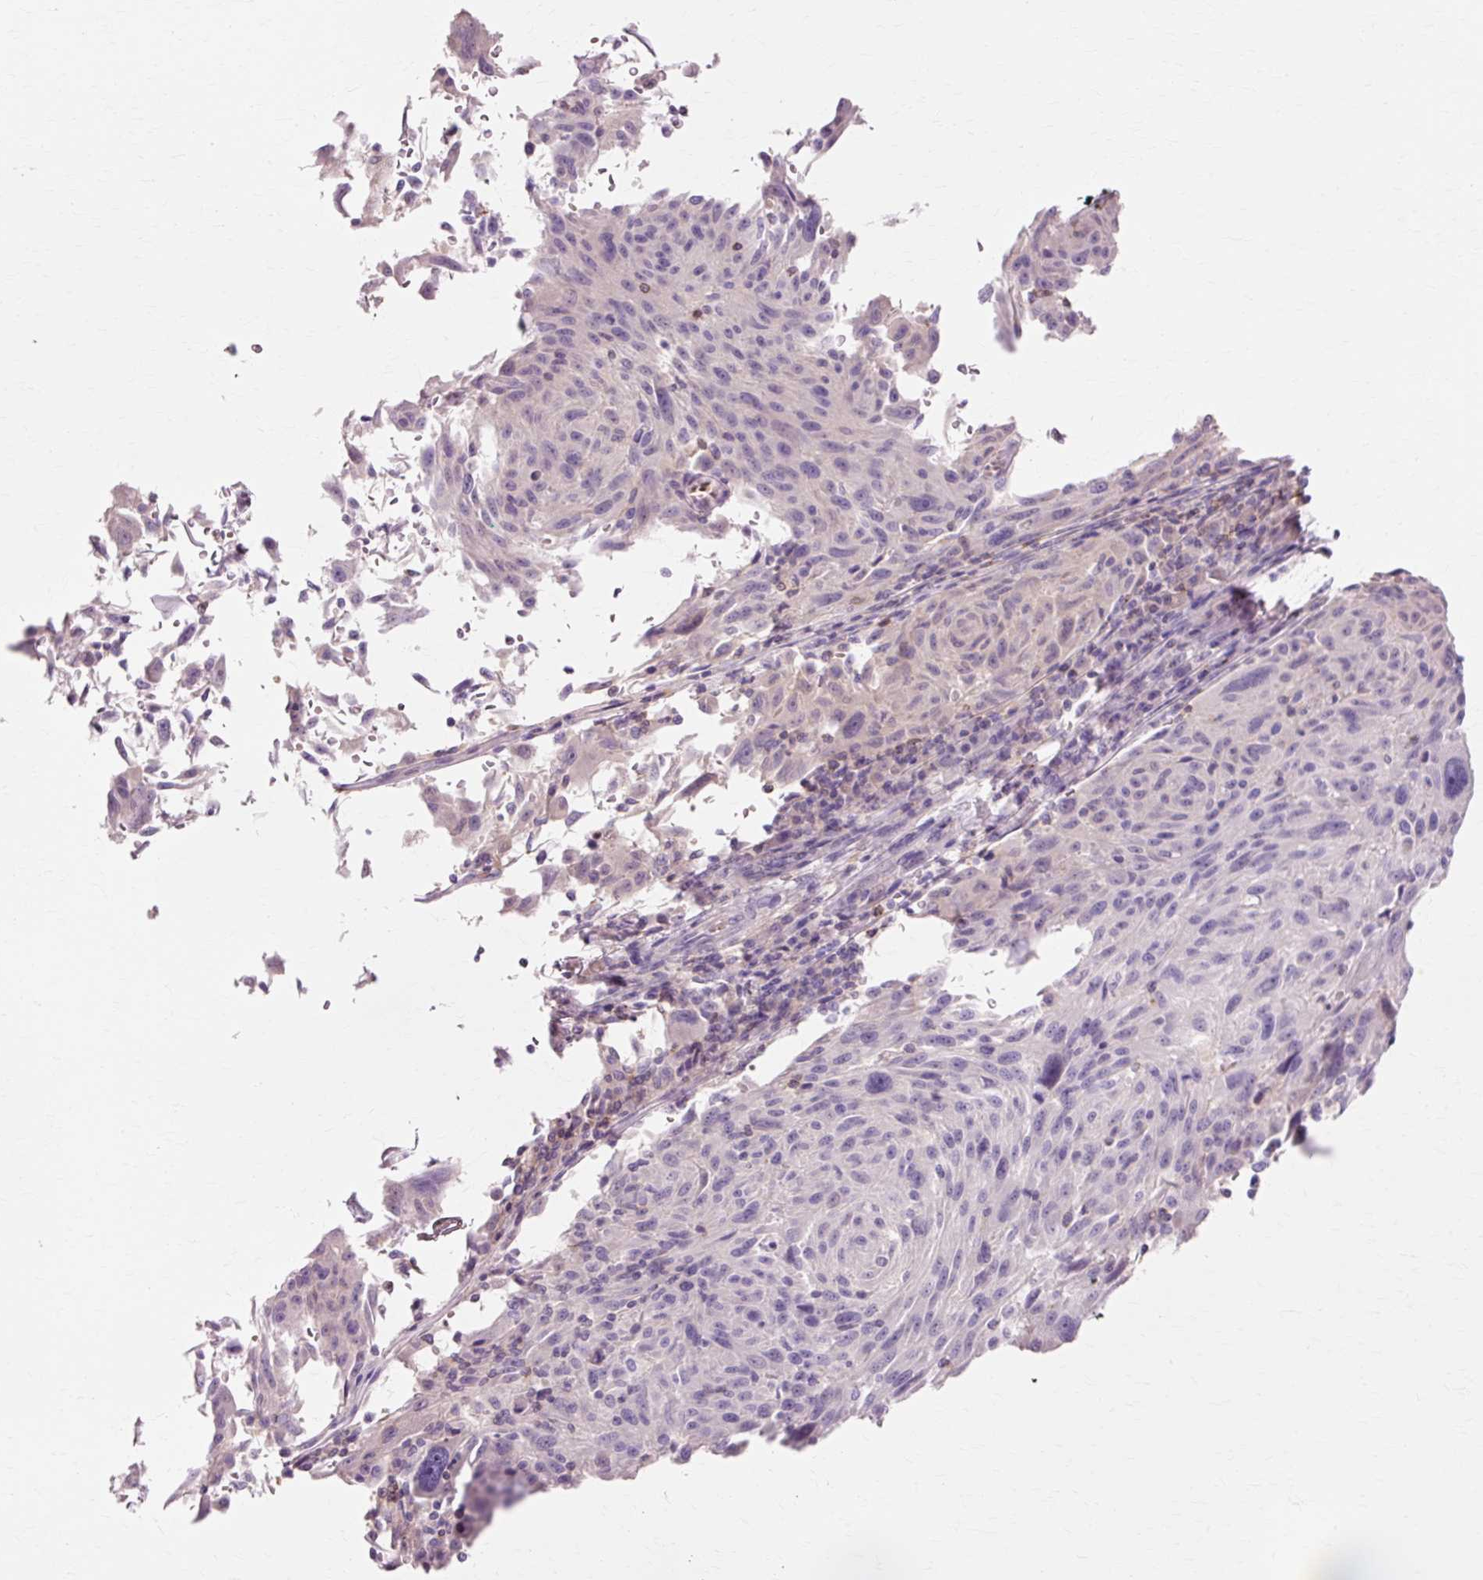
{"staining": {"intensity": "negative", "quantity": "none", "location": "none"}, "tissue": "melanoma", "cell_type": "Tumor cells", "image_type": "cancer", "snomed": [{"axis": "morphology", "description": "Malignant melanoma, NOS"}, {"axis": "topography", "description": "Skin"}], "caption": "The micrograph reveals no significant expression in tumor cells of melanoma.", "gene": "VN1R2", "patient": {"sex": "male", "age": 53}}